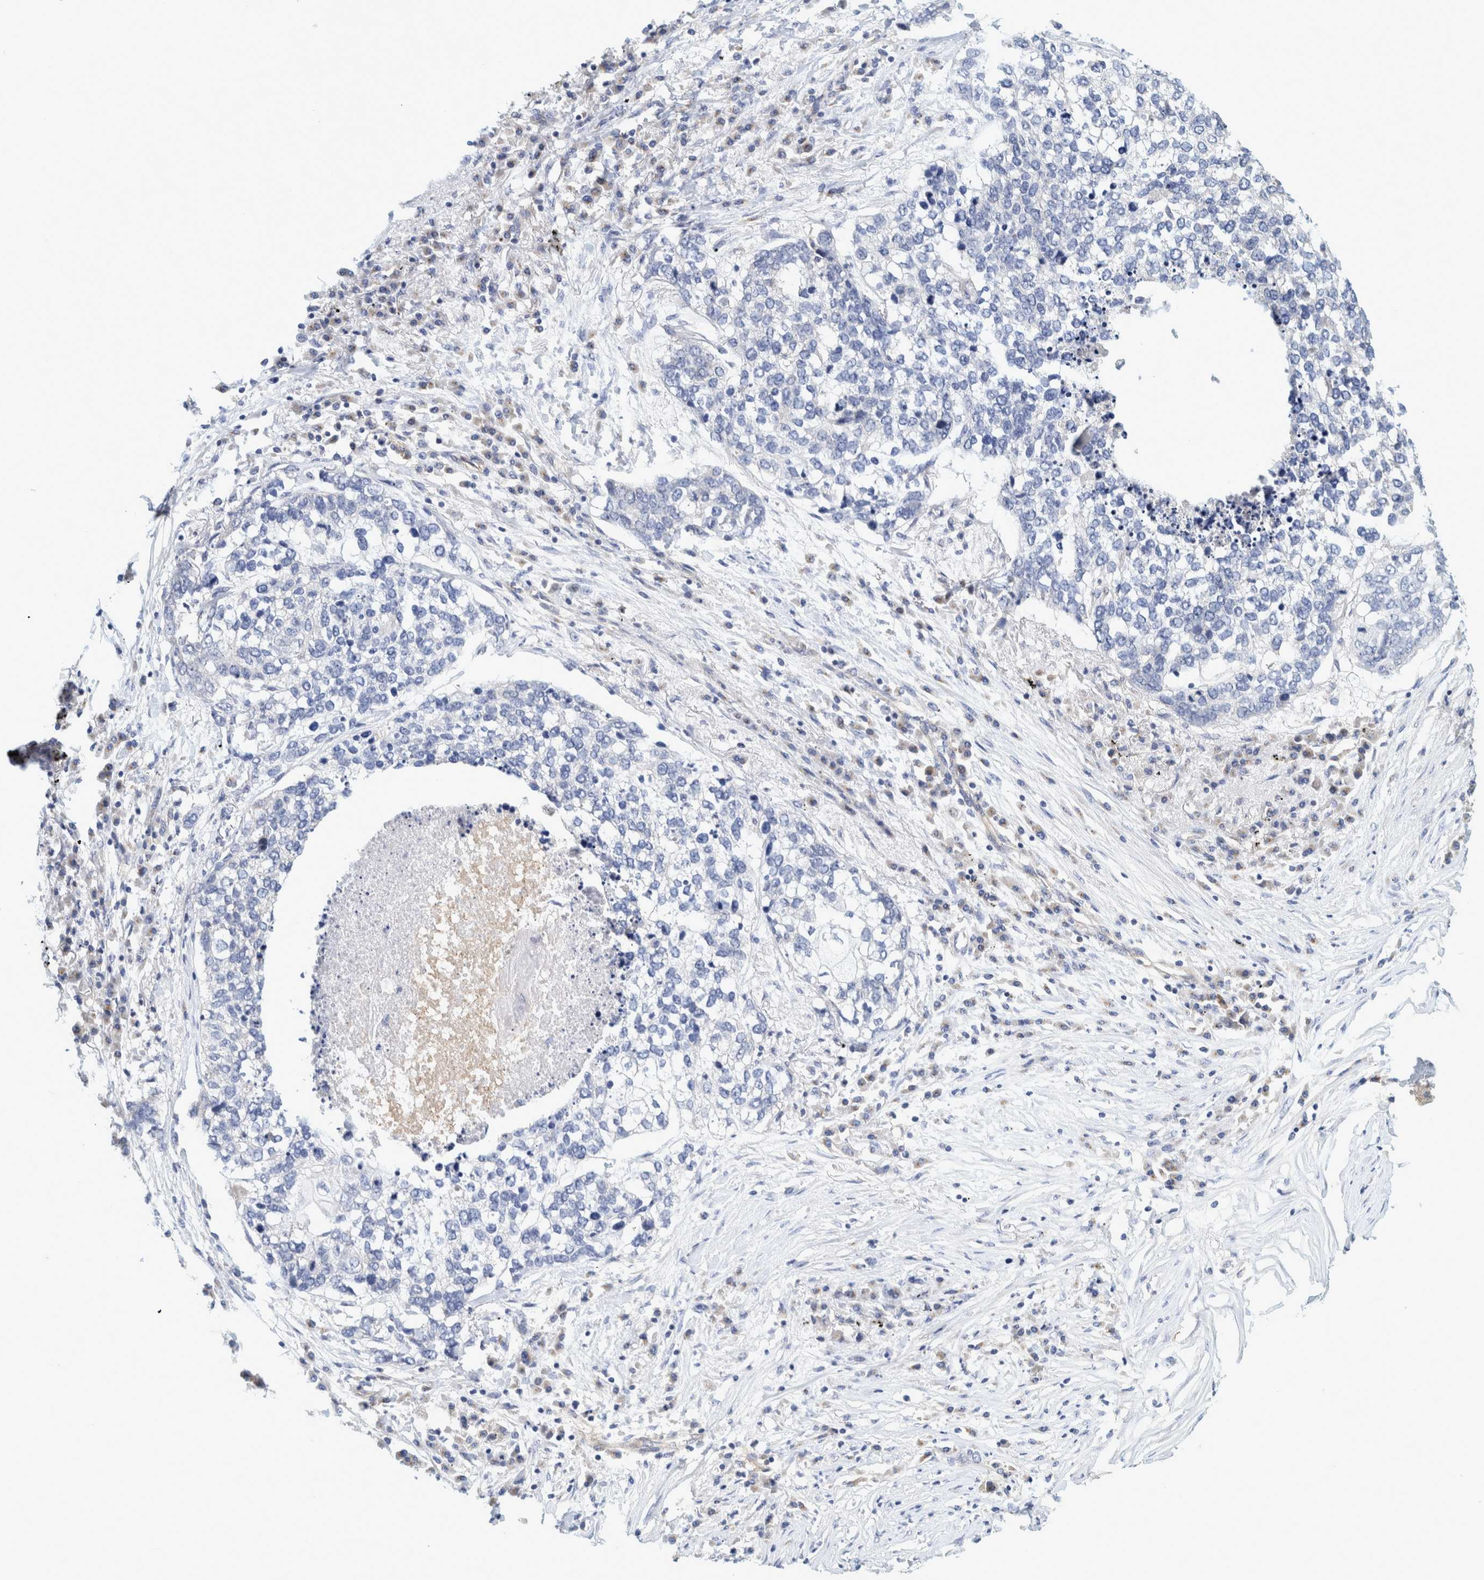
{"staining": {"intensity": "negative", "quantity": "none", "location": "none"}, "tissue": "lung cancer", "cell_type": "Tumor cells", "image_type": "cancer", "snomed": [{"axis": "morphology", "description": "Squamous cell carcinoma, NOS"}, {"axis": "topography", "description": "Lung"}], "caption": "Immunohistochemical staining of lung cancer (squamous cell carcinoma) reveals no significant staining in tumor cells.", "gene": "ZNF324B", "patient": {"sex": "female", "age": 63}}